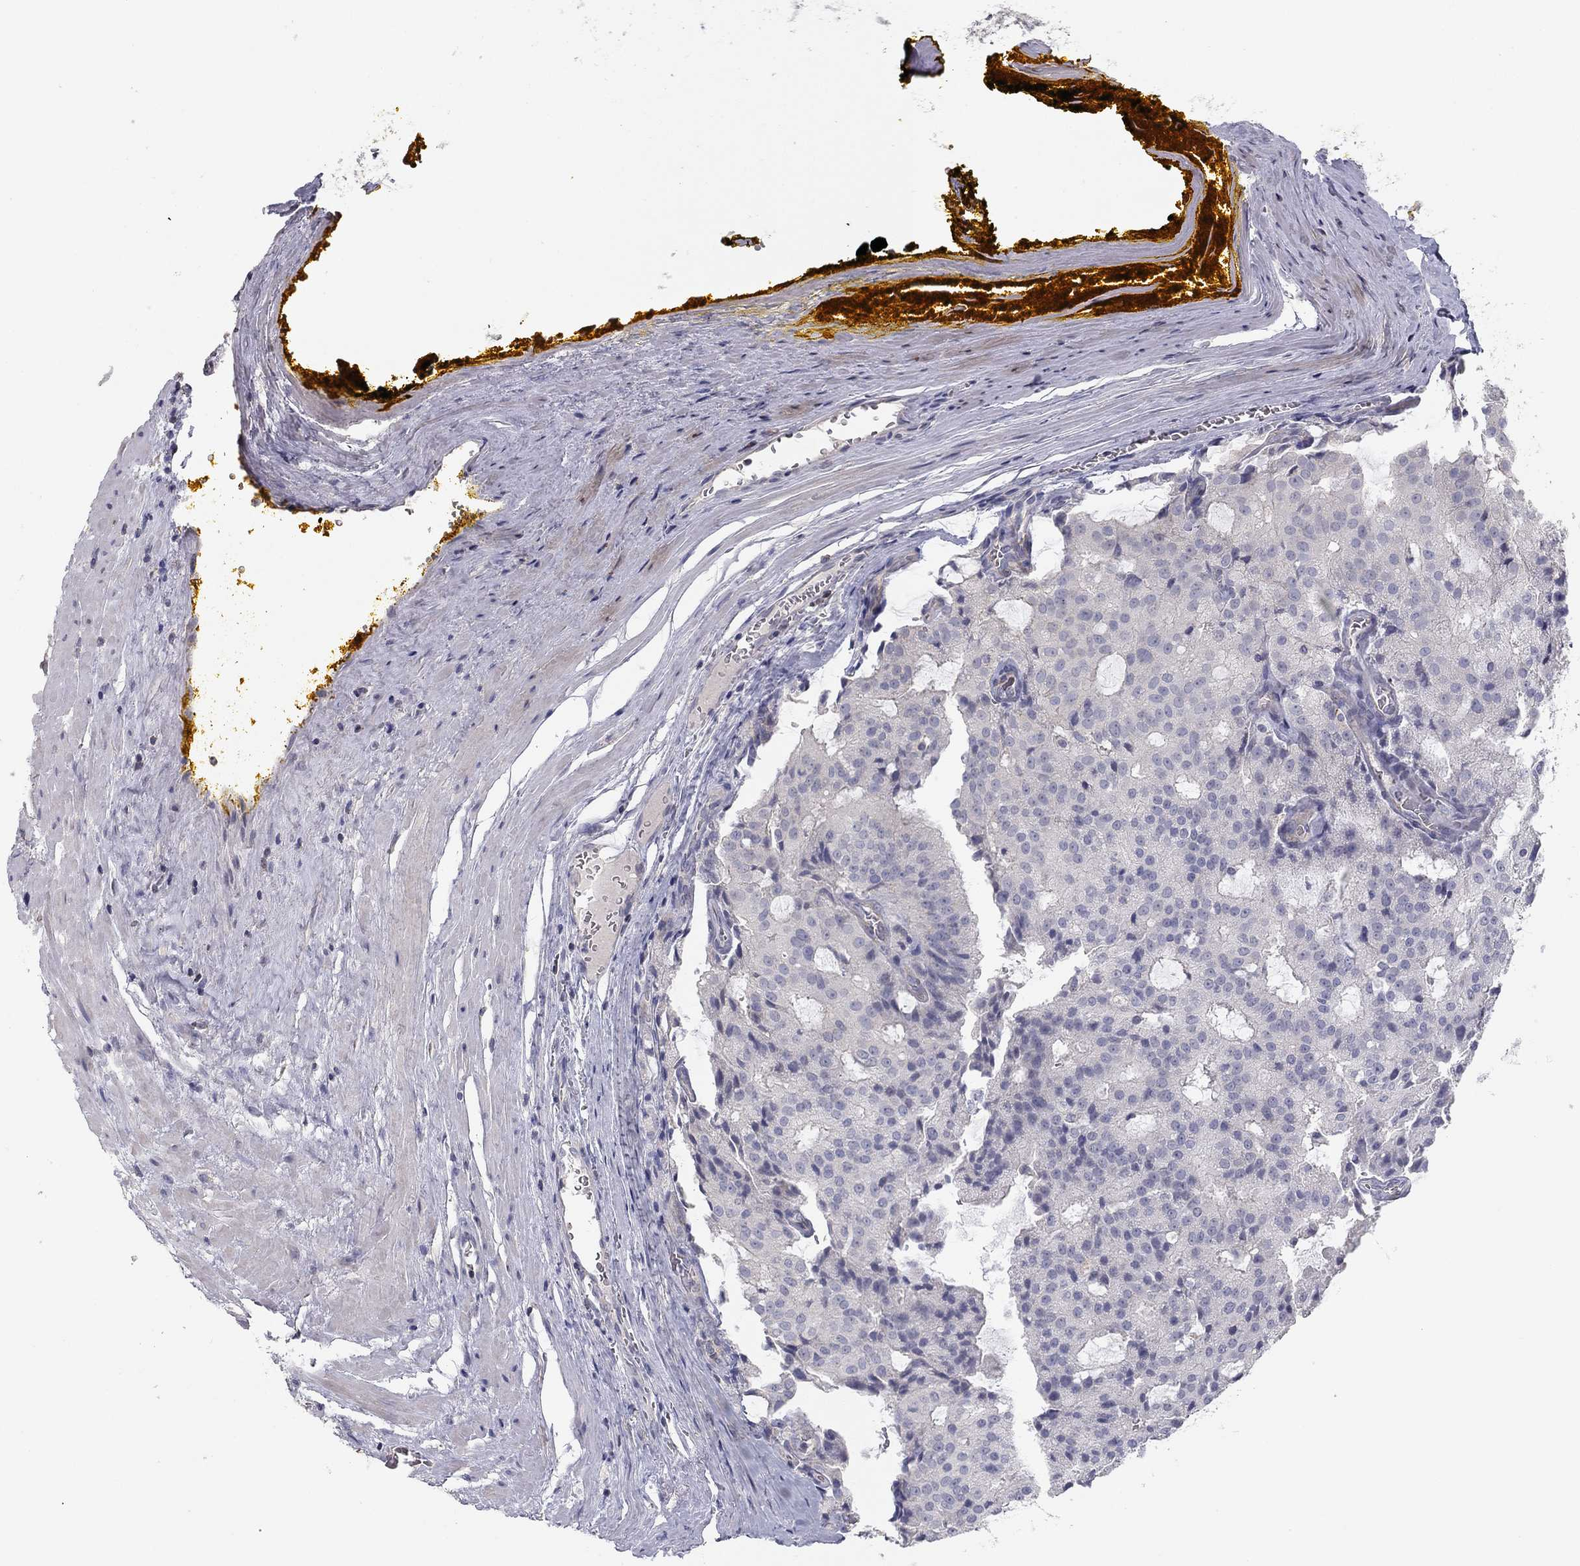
{"staining": {"intensity": "negative", "quantity": "none", "location": "none"}, "tissue": "prostate cancer", "cell_type": "Tumor cells", "image_type": "cancer", "snomed": [{"axis": "morphology", "description": "Adenocarcinoma, NOS"}, {"axis": "topography", "description": "Prostate and seminal vesicle, NOS"}, {"axis": "topography", "description": "Prostate"}], "caption": "IHC of prostate cancer (adenocarcinoma) demonstrates no expression in tumor cells.", "gene": "SEPTIN3", "patient": {"sex": "male", "age": 67}}